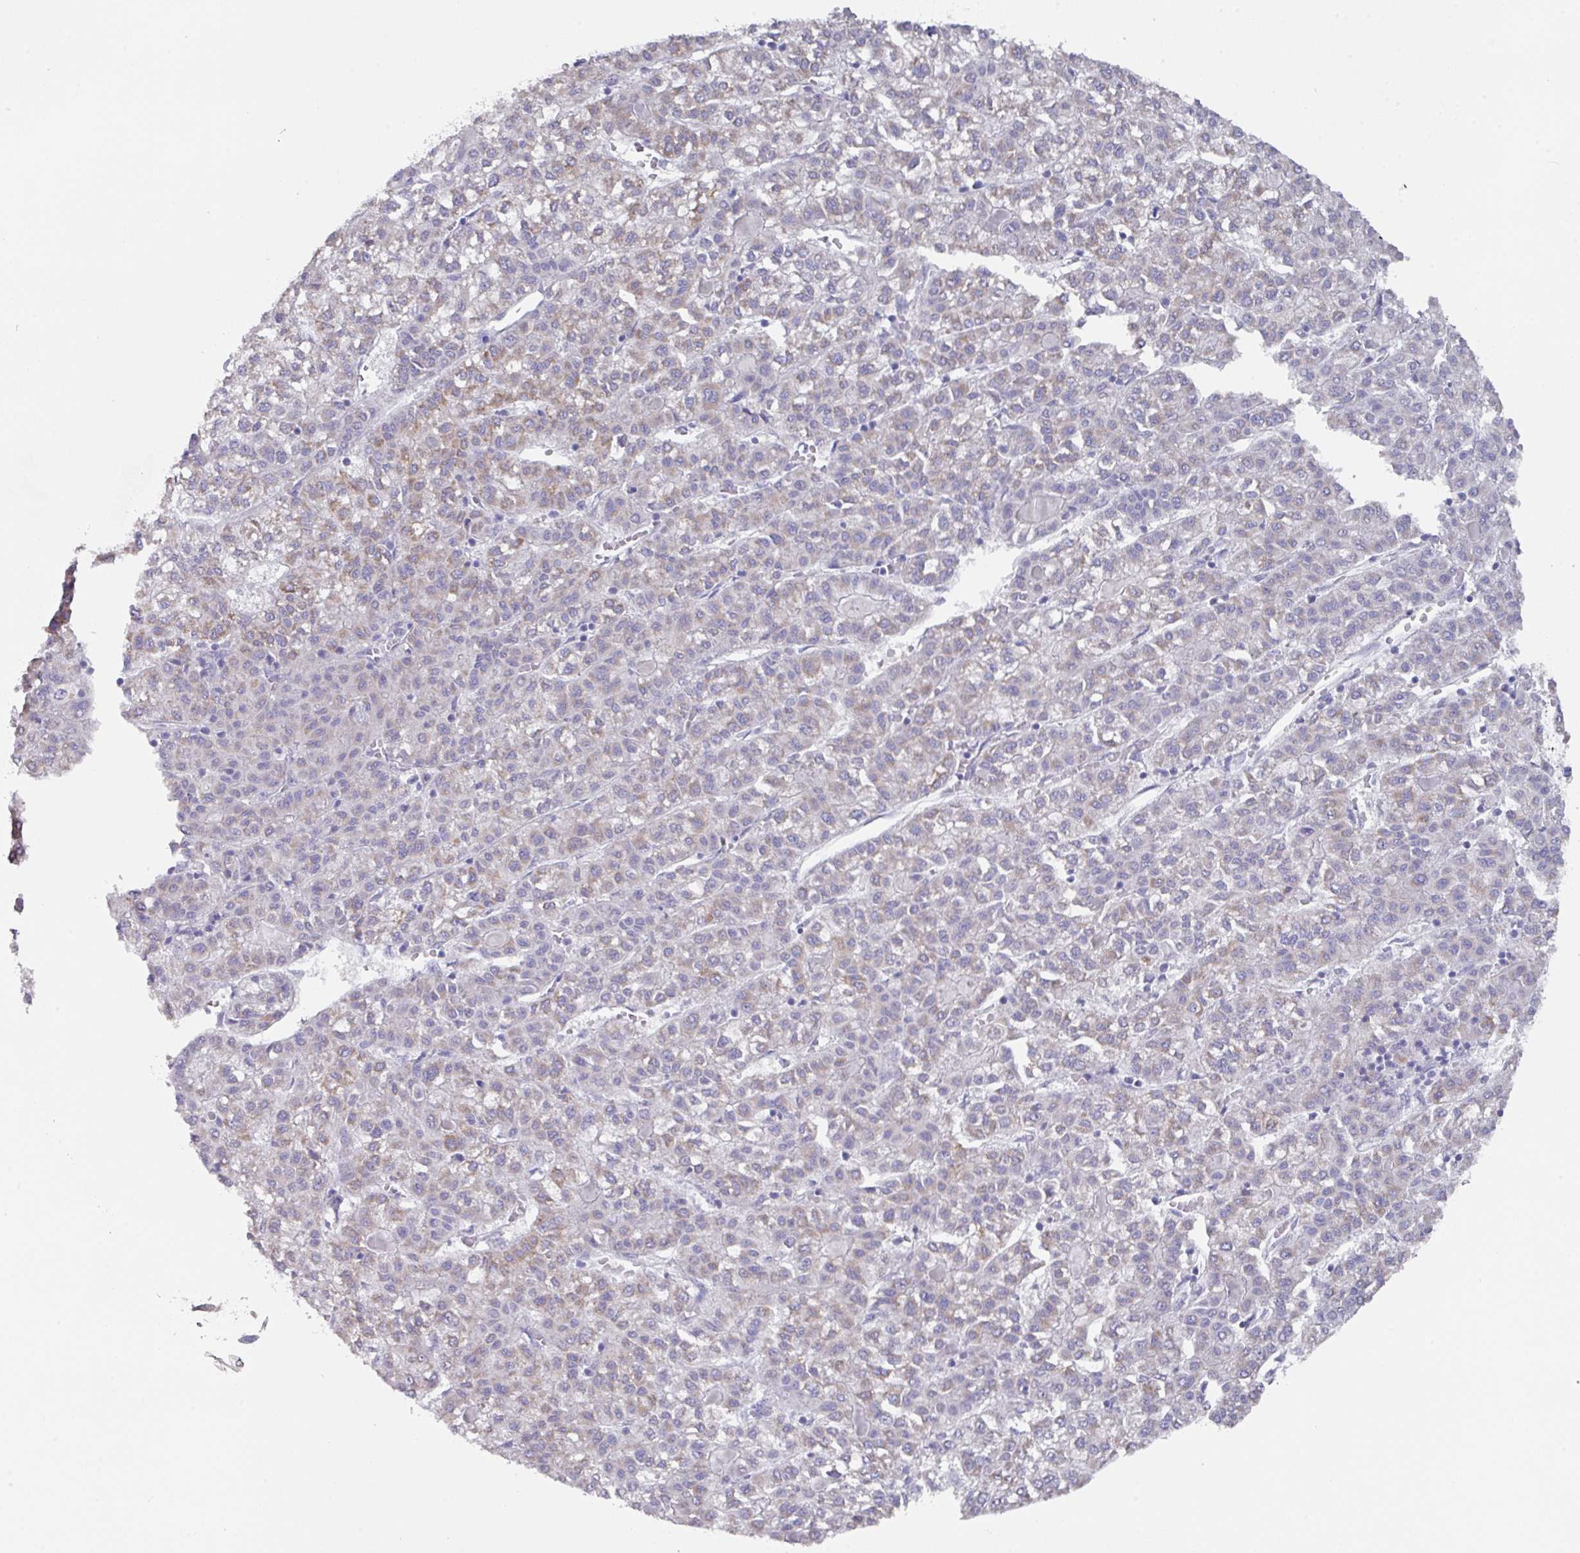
{"staining": {"intensity": "moderate", "quantity": "25%-75%", "location": "cytoplasmic/membranous"}, "tissue": "liver cancer", "cell_type": "Tumor cells", "image_type": "cancer", "snomed": [{"axis": "morphology", "description": "Carcinoma, Hepatocellular, NOS"}, {"axis": "topography", "description": "Liver"}], "caption": "Immunohistochemical staining of human liver cancer (hepatocellular carcinoma) reveals medium levels of moderate cytoplasmic/membranous staining in approximately 25%-75% of tumor cells.", "gene": "DAZL", "patient": {"sex": "female", "age": 43}}